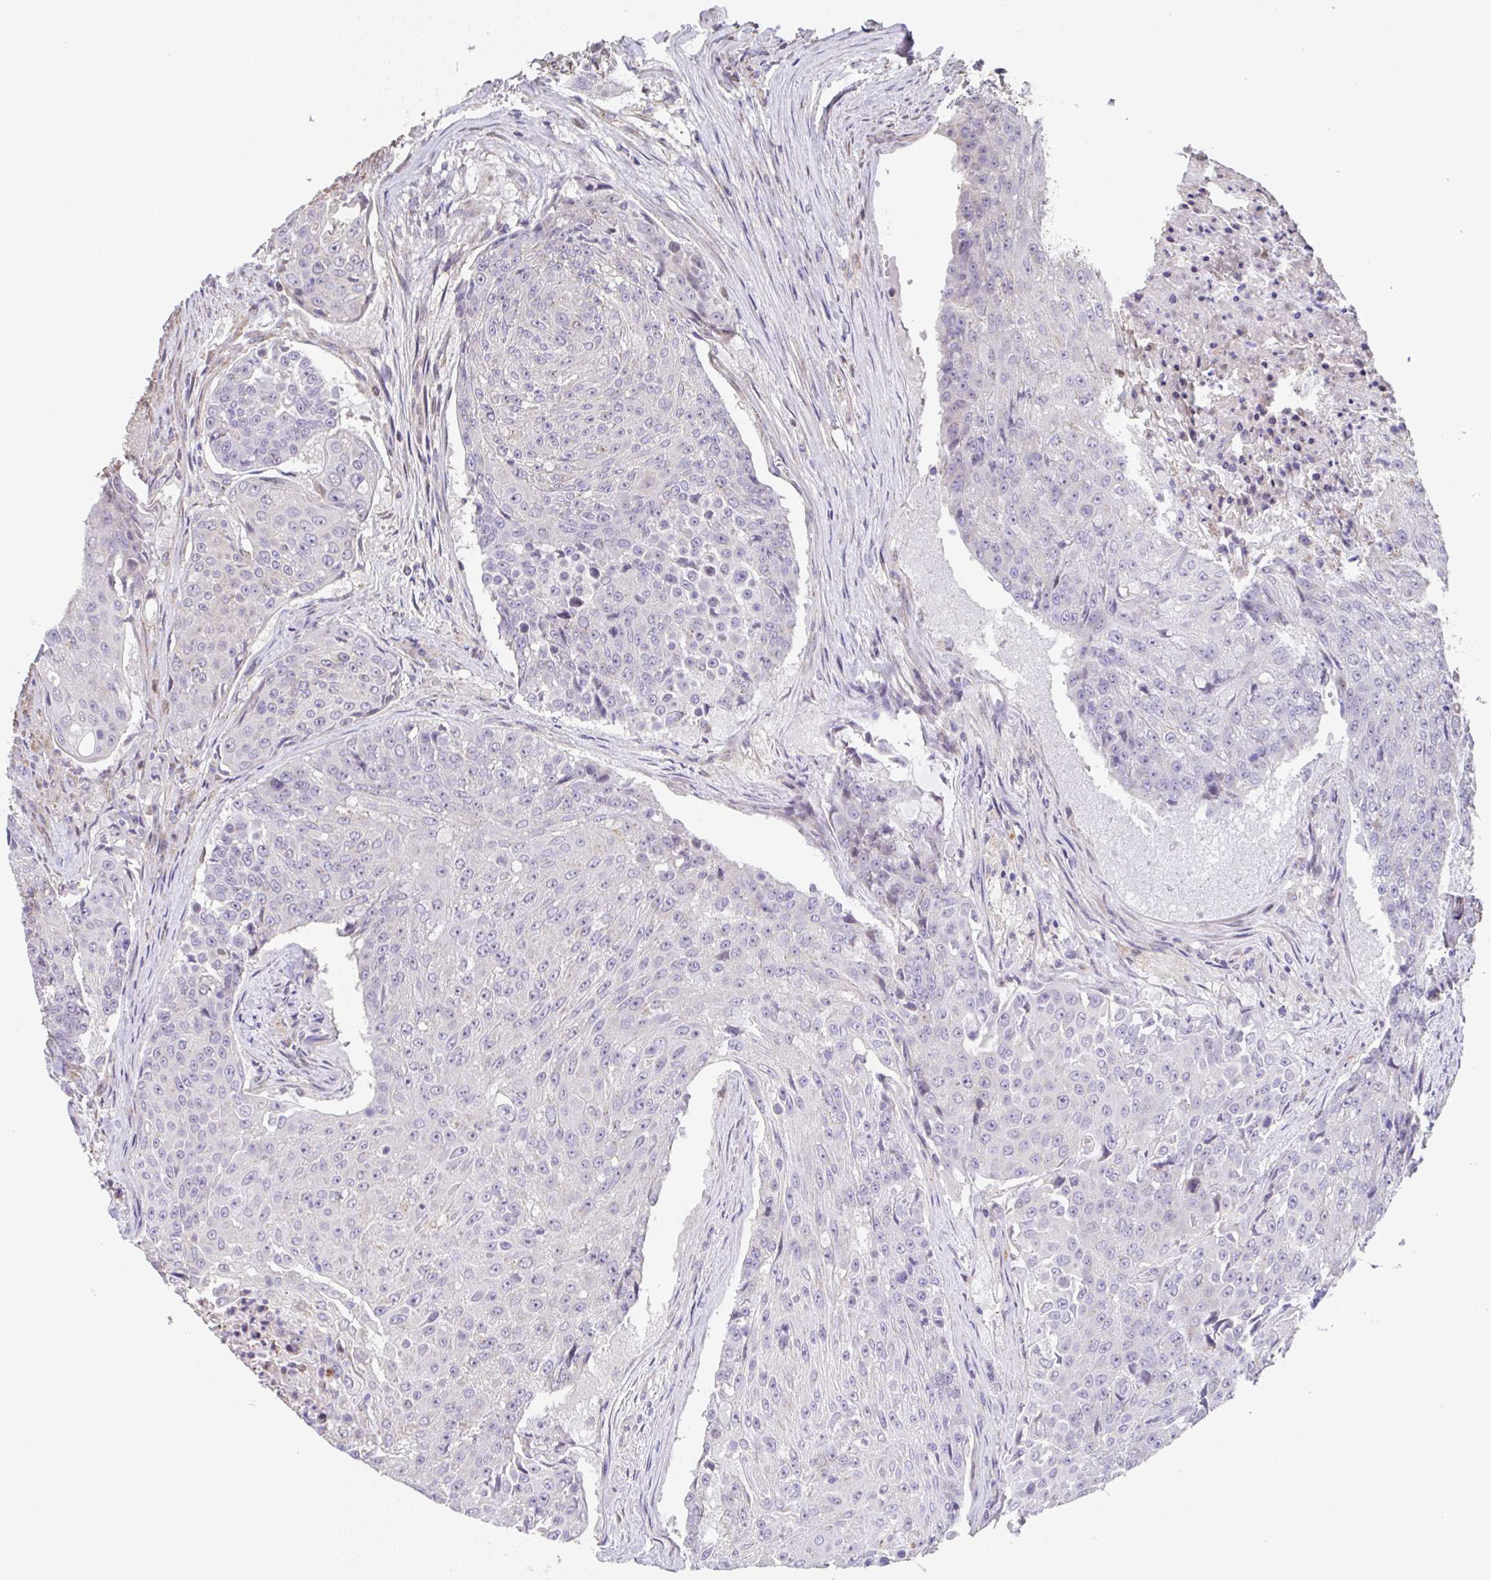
{"staining": {"intensity": "negative", "quantity": "none", "location": "none"}, "tissue": "urothelial cancer", "cell_type": "Tumor cells", "image_type": "cancer", "snomed": [{"axis": "morphology", "description": "Urothelial carcinoma, High grade"}, {"axis": "topography", "description": "Urinary bladder"}], "caption": "High-grade urothelial carcinoma was stained to show a protein in brown. There is no significant expression in tumor cells.", "gene": "RUNDC3B", "patient": {"sex": "female", "age": 63}}